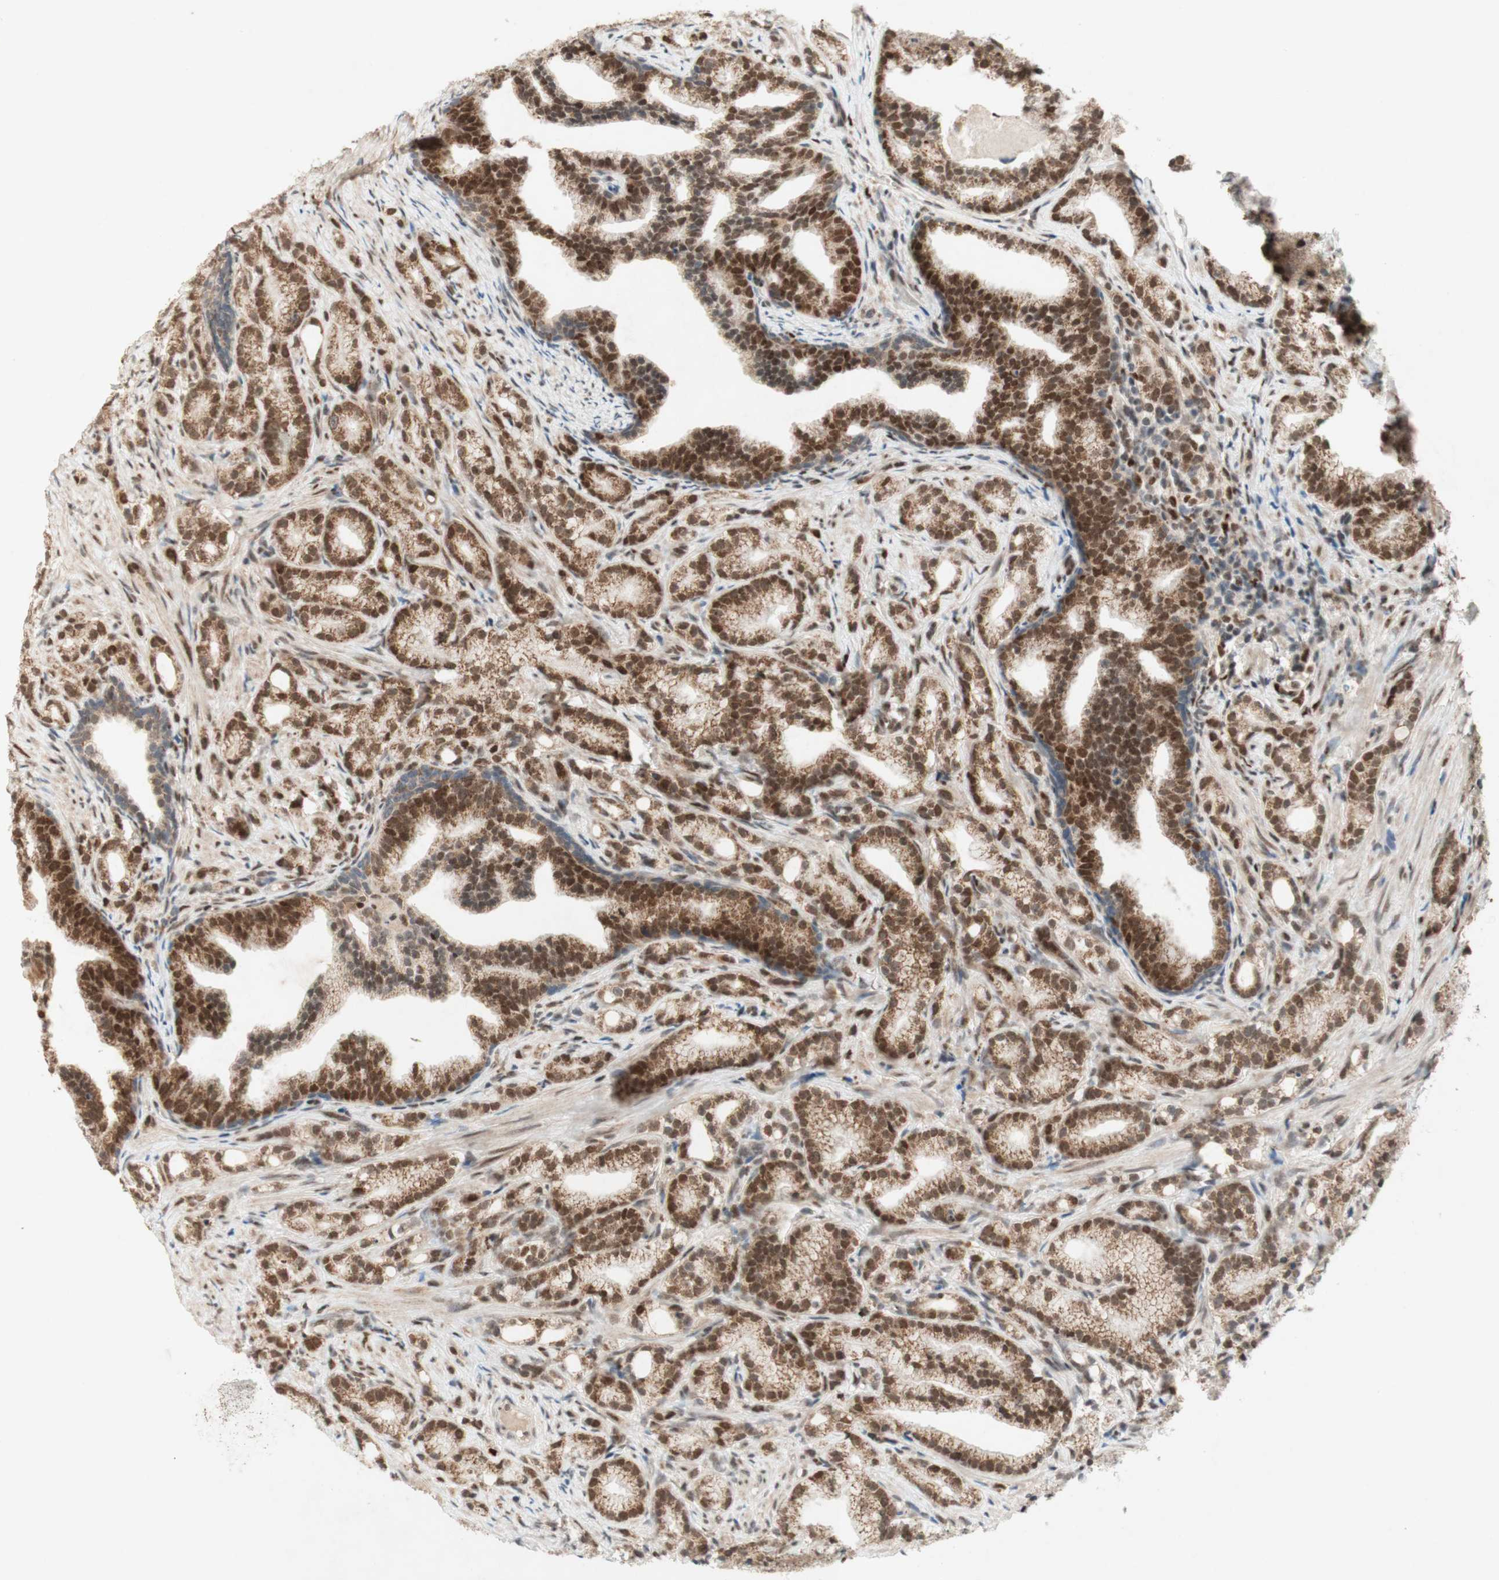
{"staining": {"intensity": "moderate", "quantity": "25%-75%", "location": "cytoplasmic/membranous"}, "tissue": "prostate cancer", "cell_type": "Tumor cells", "image_type": "cancer", "snomed": [{"axis": "morphology", "description": "Adenocarcinoma, Low grade"}, {"axis": "topography", "description": "Prostate"}], "caption": "High-power microscopy captured an immunohistochemistry (IHC) micrograph of prostate low-grade adenocarcinoma, revealing moderate cytoplasmic/membranous expression in about 25%-75% of tumor cells. The staining was performed using DAB (3,3'-diaminobenzidine), with brown indicating positive protein expression. Nuclei are stained blue with hematoxylin.", "gene": "DNMT3A", "patient": {"sex": "male", "age": 89}}